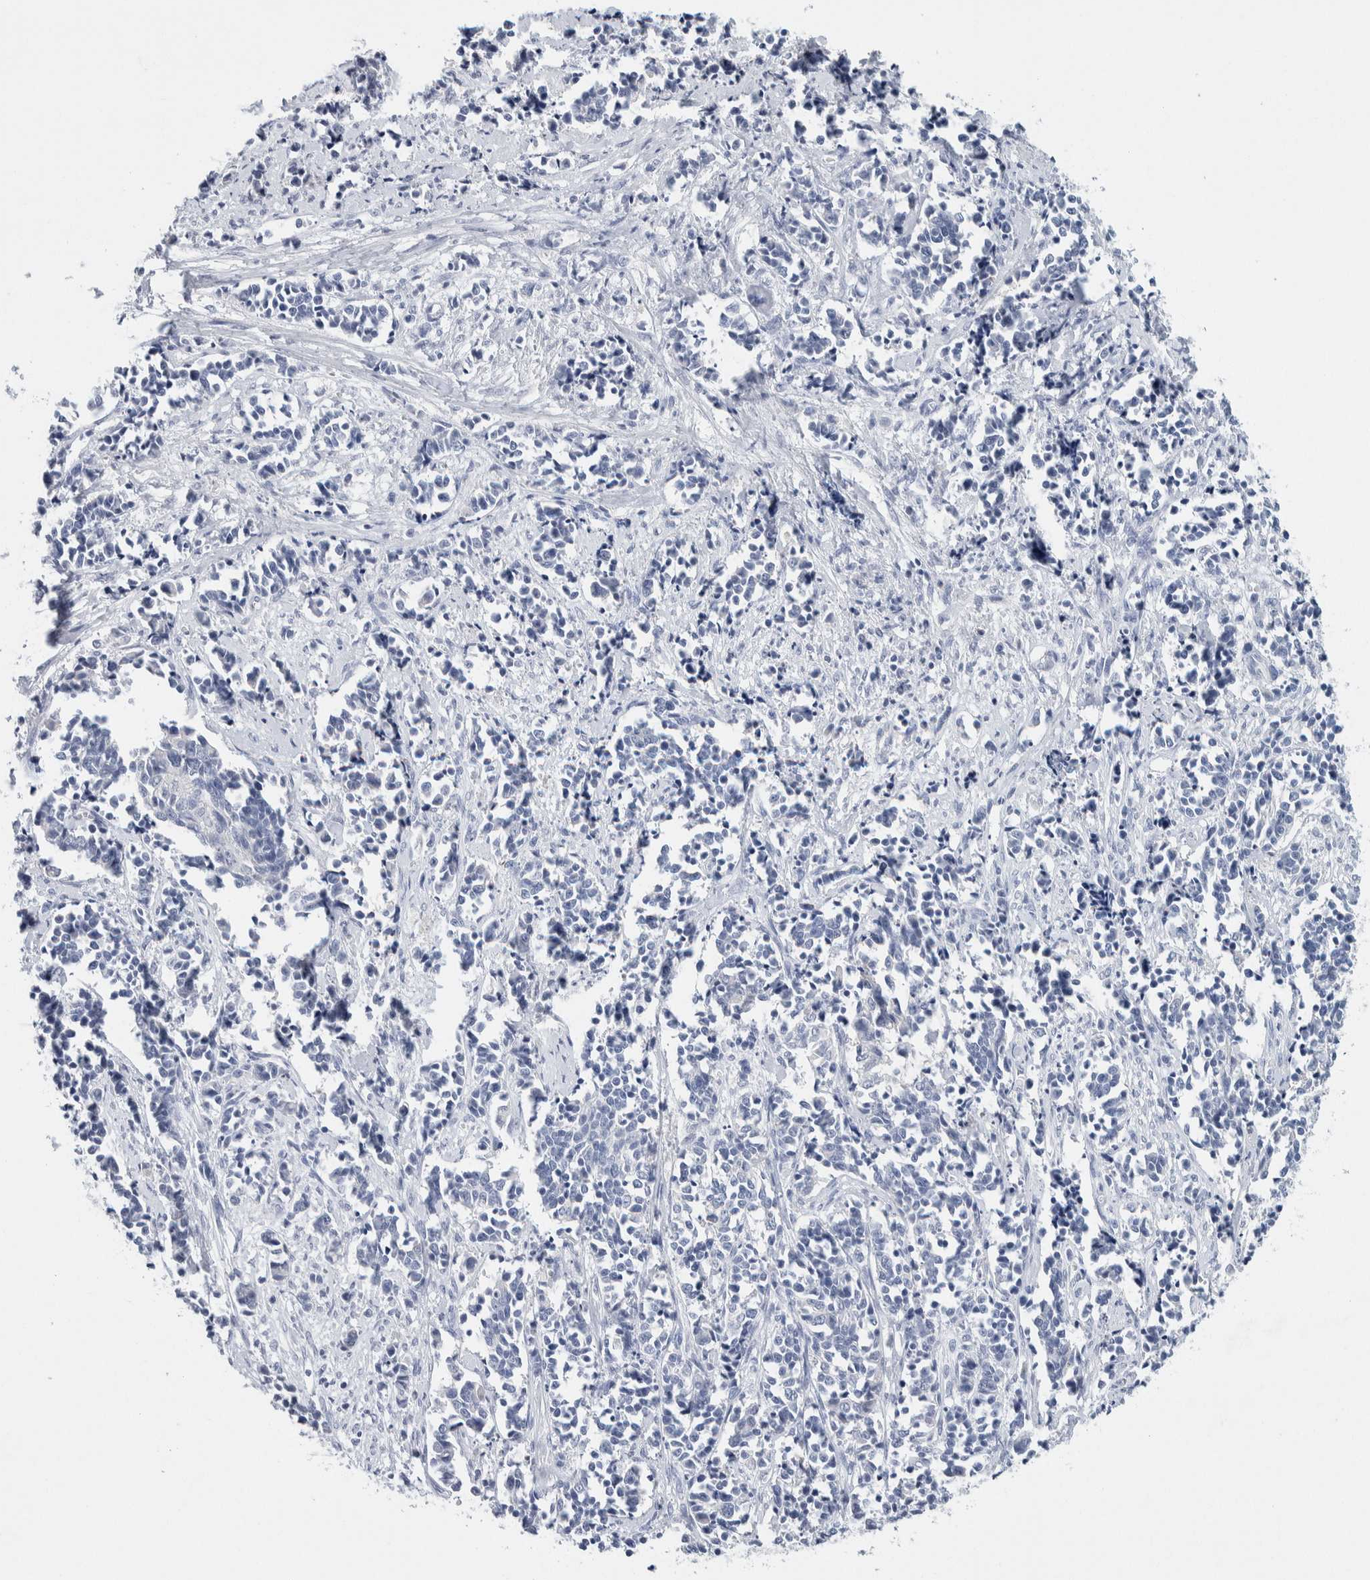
{"staining": {"intensity": "negative", "quantity": "none", "location": "none"}, "tissue": "cervical cancer", "cell_type": "Tumor cells", "image_type": "cancer", "snomed": [{"axis": "morphology", "description": "Normal tissue, NOS"}, {"axis": "morphology", "description": "Squamous cell carcinoma, NOS"}, {"axis": "topography", "description": "Cervix"}], "caption": "Human cervical squamous cell carcinoma stained for a protein using IHC exhibits no staining in tumor cells.", "gene": "SCN2A", "patient": {"sex": "female", "age": 35}}